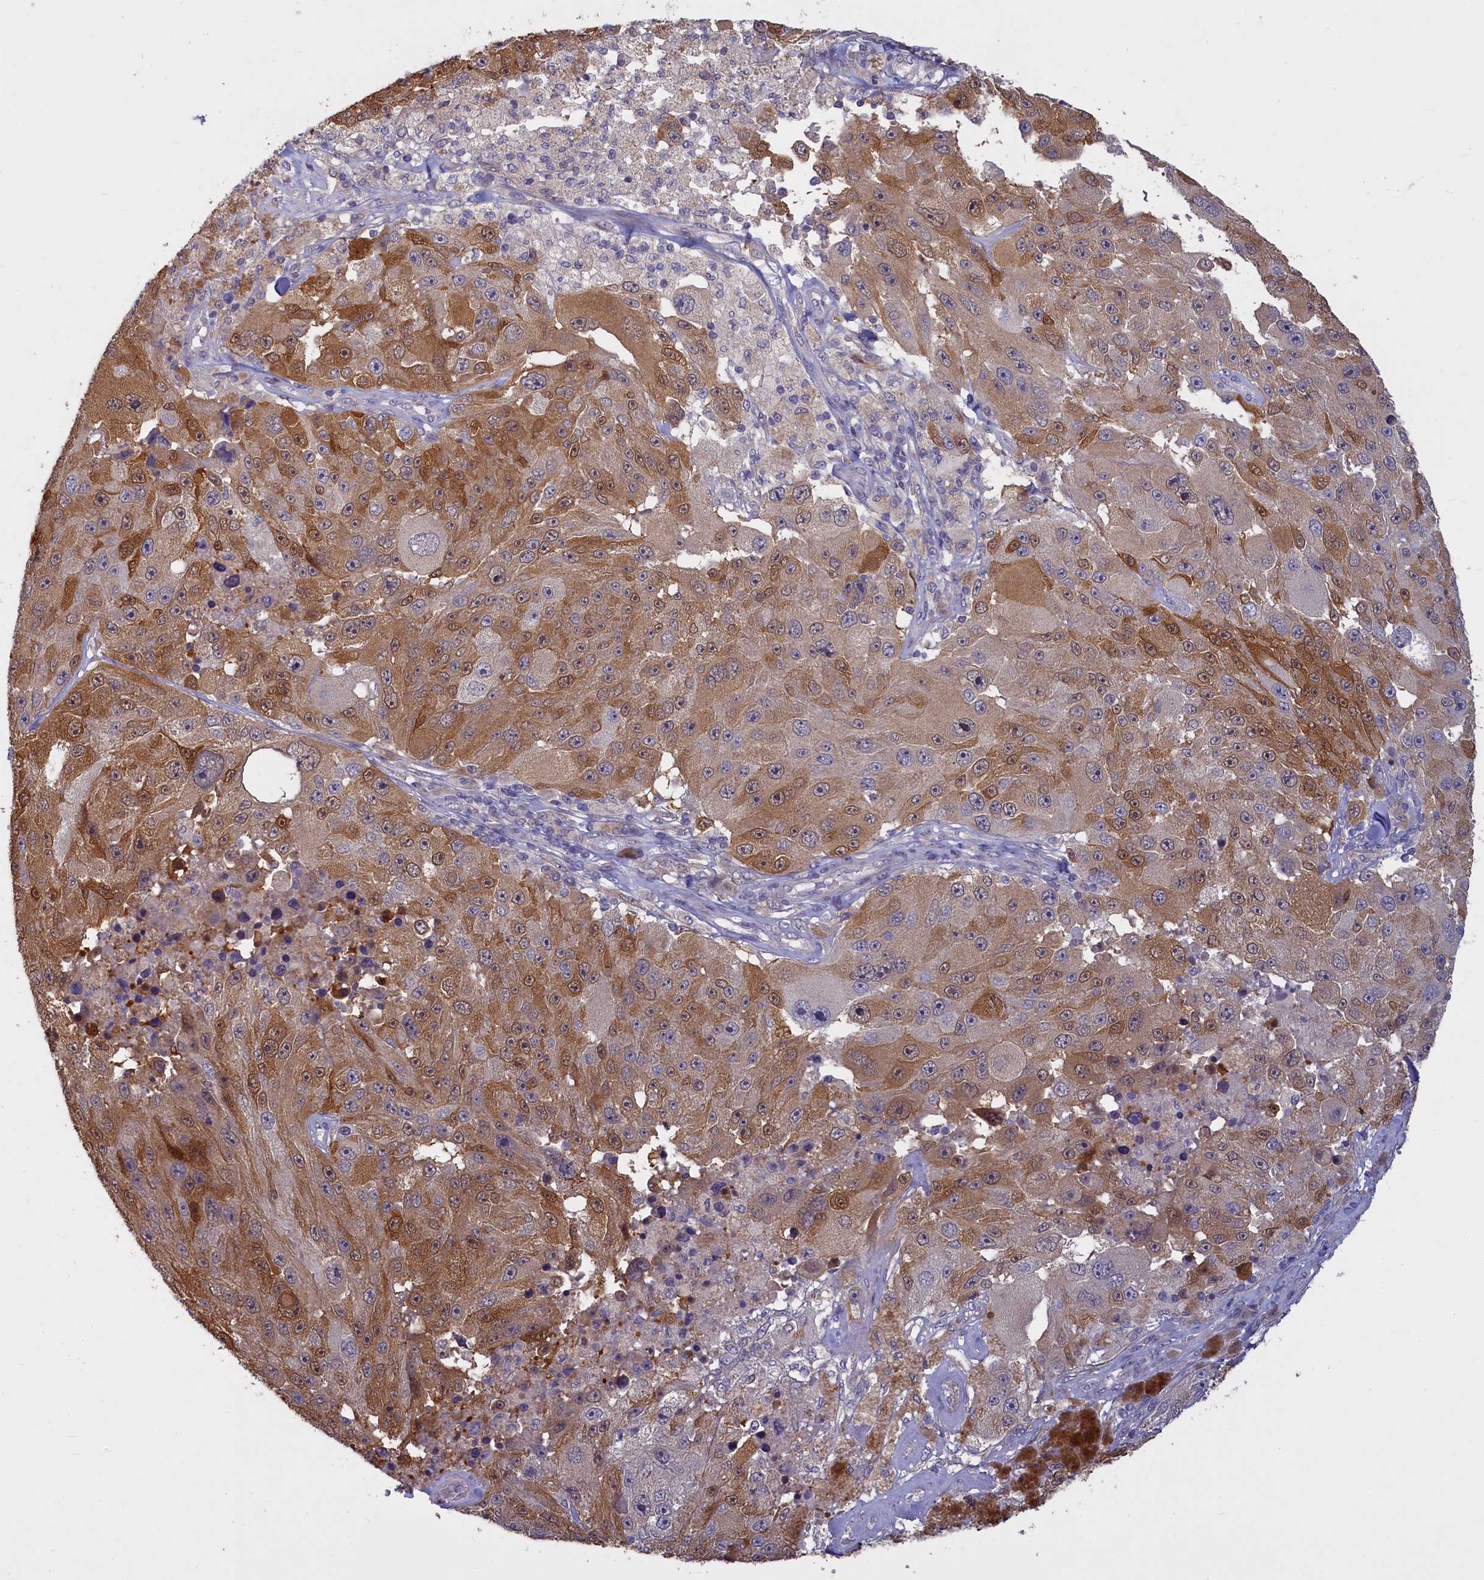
{"staining": {"intensity": "strong", "quantity": ">75%", "location": "cytoplasmic/membranous,nuclear"}, "tissue": "melanoma", "cell_type": "Tumor cells", "image_type": "cancer", "snomed": [{"axis": "morphology", "description": "Malignant melanoma, Metastatic site"}, {"axis": "topography", "description": "Lymph node"}], "caption": "Melanoma stained for a protein (brown) exhibits strong cytoplasmic/membranous and nuclear positive staining in approximately >75% of tumor cells.", "gene": "UCHL3", "patient": {"sex": "male", "age": 62}}